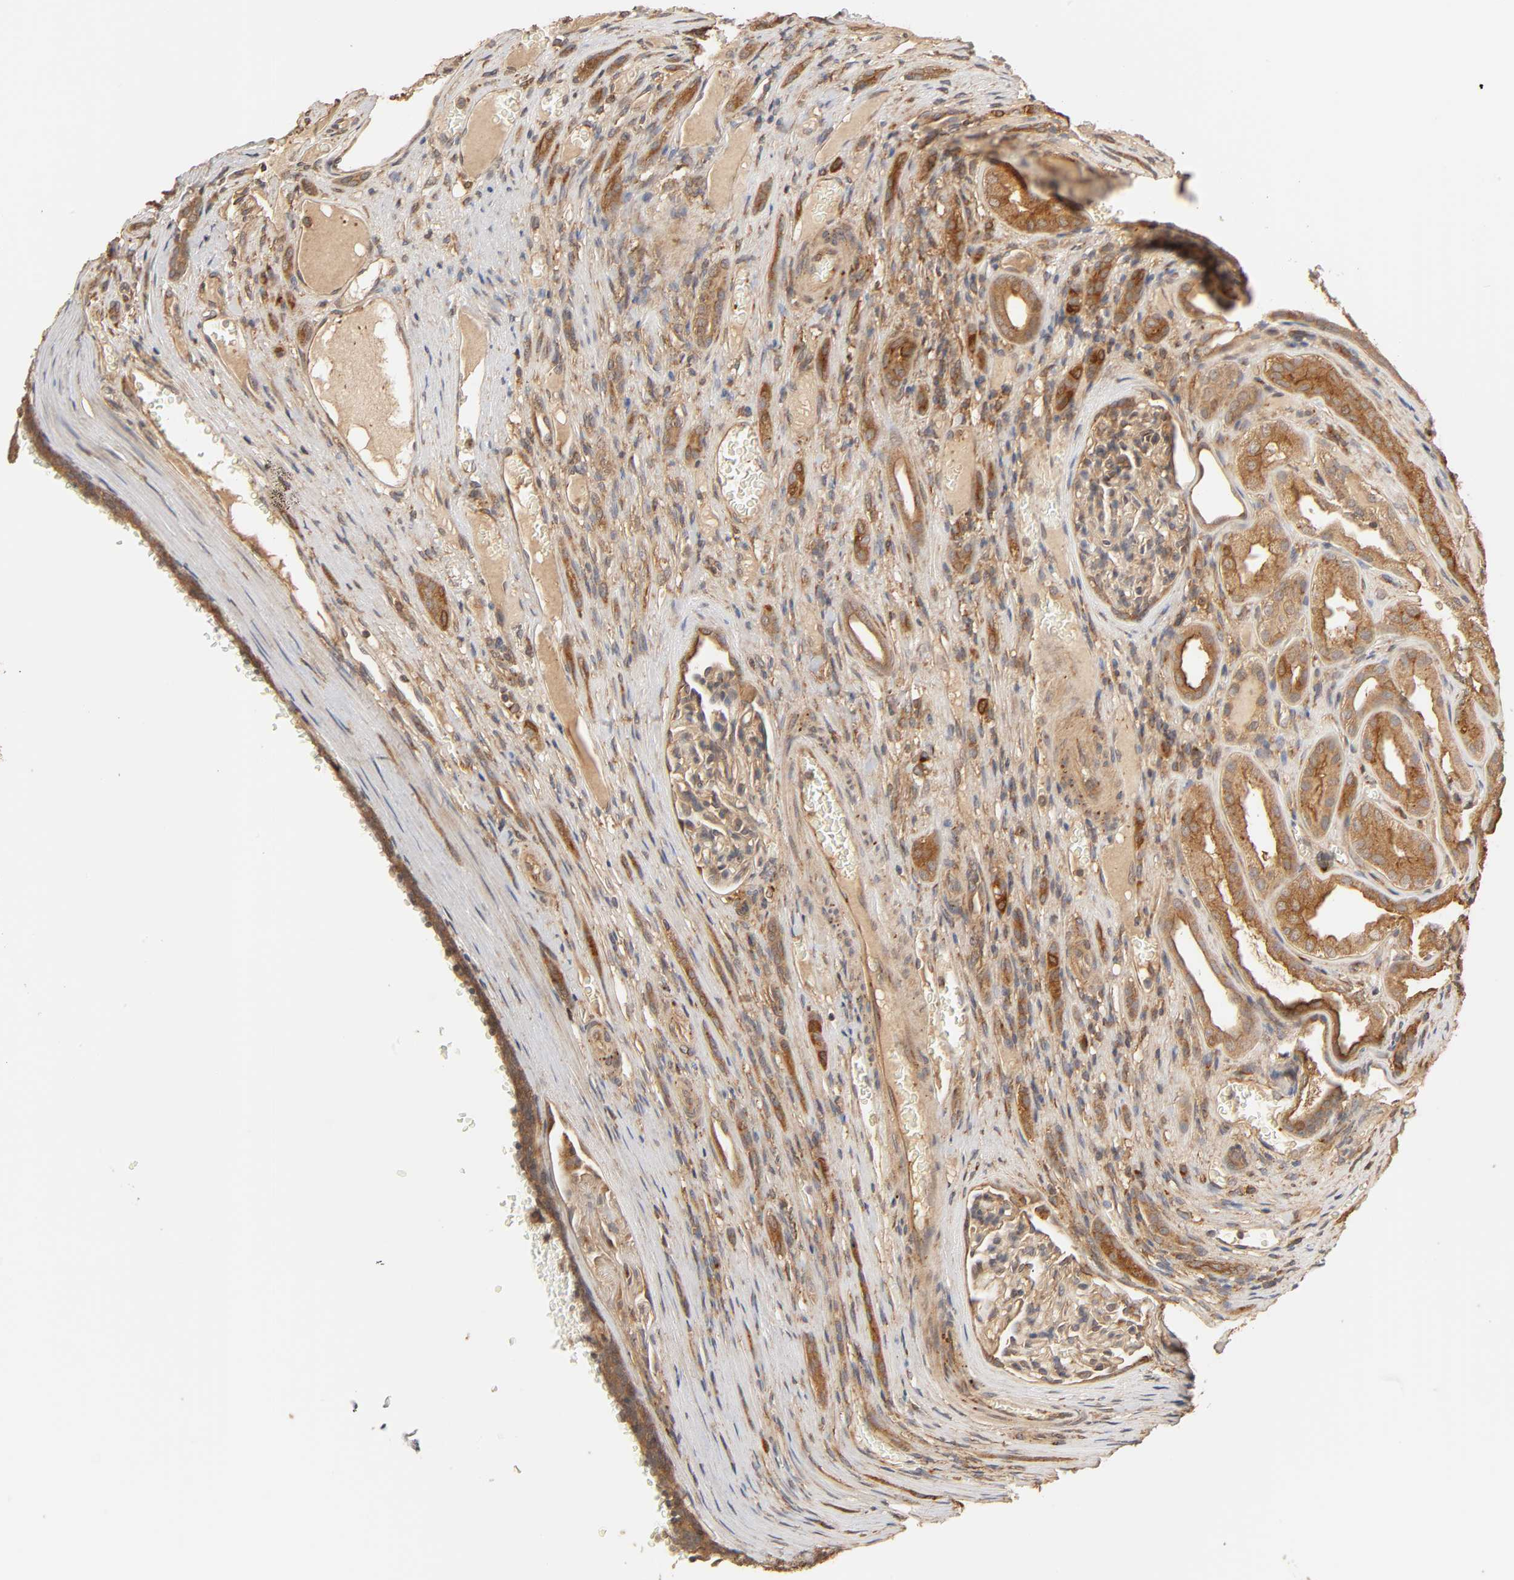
{"staining": {"intensity": "strong", "quantity": ">75%", "location": "cytoplasmic/membranous"}, "tissue": "renal cancer", "cell_type": "Tumor cells", "image_type": "cancer", "snomed": [{"axis": "morphology", "description": "Neoplasm, malignant, NOS"}, {"axis": "topography", "description": "Kidney"}], "caption": "Protein expression analysis of human renal neoplasm (malignant) reveals strong cytoplasmic/membranous positivity in approximately >75% of tumor cells. The staining is performed using DAB brown chromogen to label protein expression. The nuclei are counter-stained blue using hematoxylin.", "gene": "EPS8", "patient": {"sex": "male", "age": 28}}